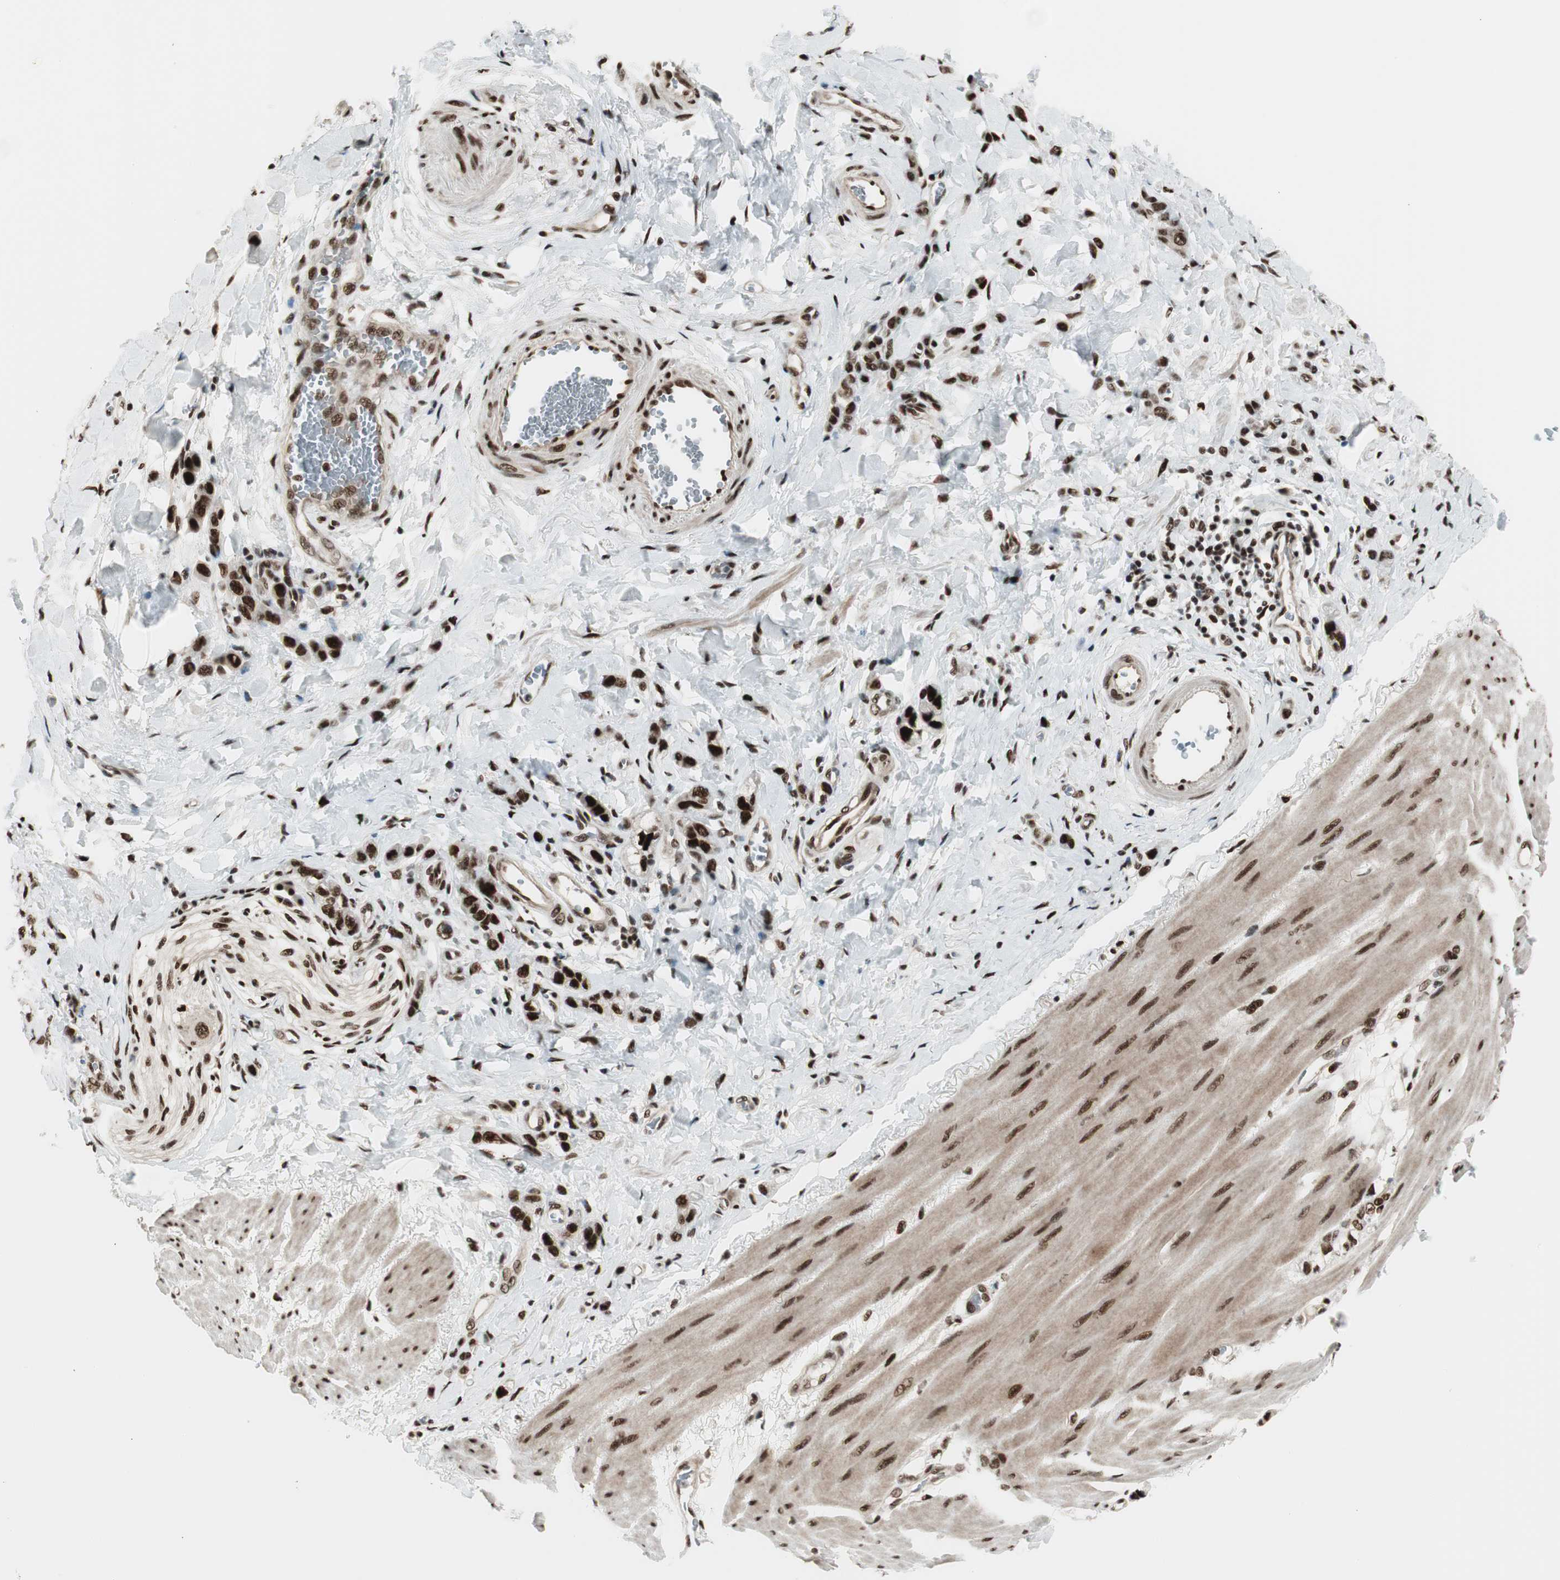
{"staining": {"intensity": "strong", "quantity": ">75%", "location": "nuclear"}, "tissue": "stomach cancer", "cell_type": "Tumor cells", "image_type": "cancer", "snomed": [{"axis": "morphology", "description": "Adenocarcinoma, NOS"}, {"axis": "topography", "description": "Stomach"}], "caption": "Stomach cancer stained for a protein displays strong nuclear positivity in tumor cells. The staining is performed using DAB brown chromogen to label protein expression. The nuclei are counter-stained blue using hematoxylin.", "gene": "HEXIM1", "patient": {"sex": "male", "age": 82}}